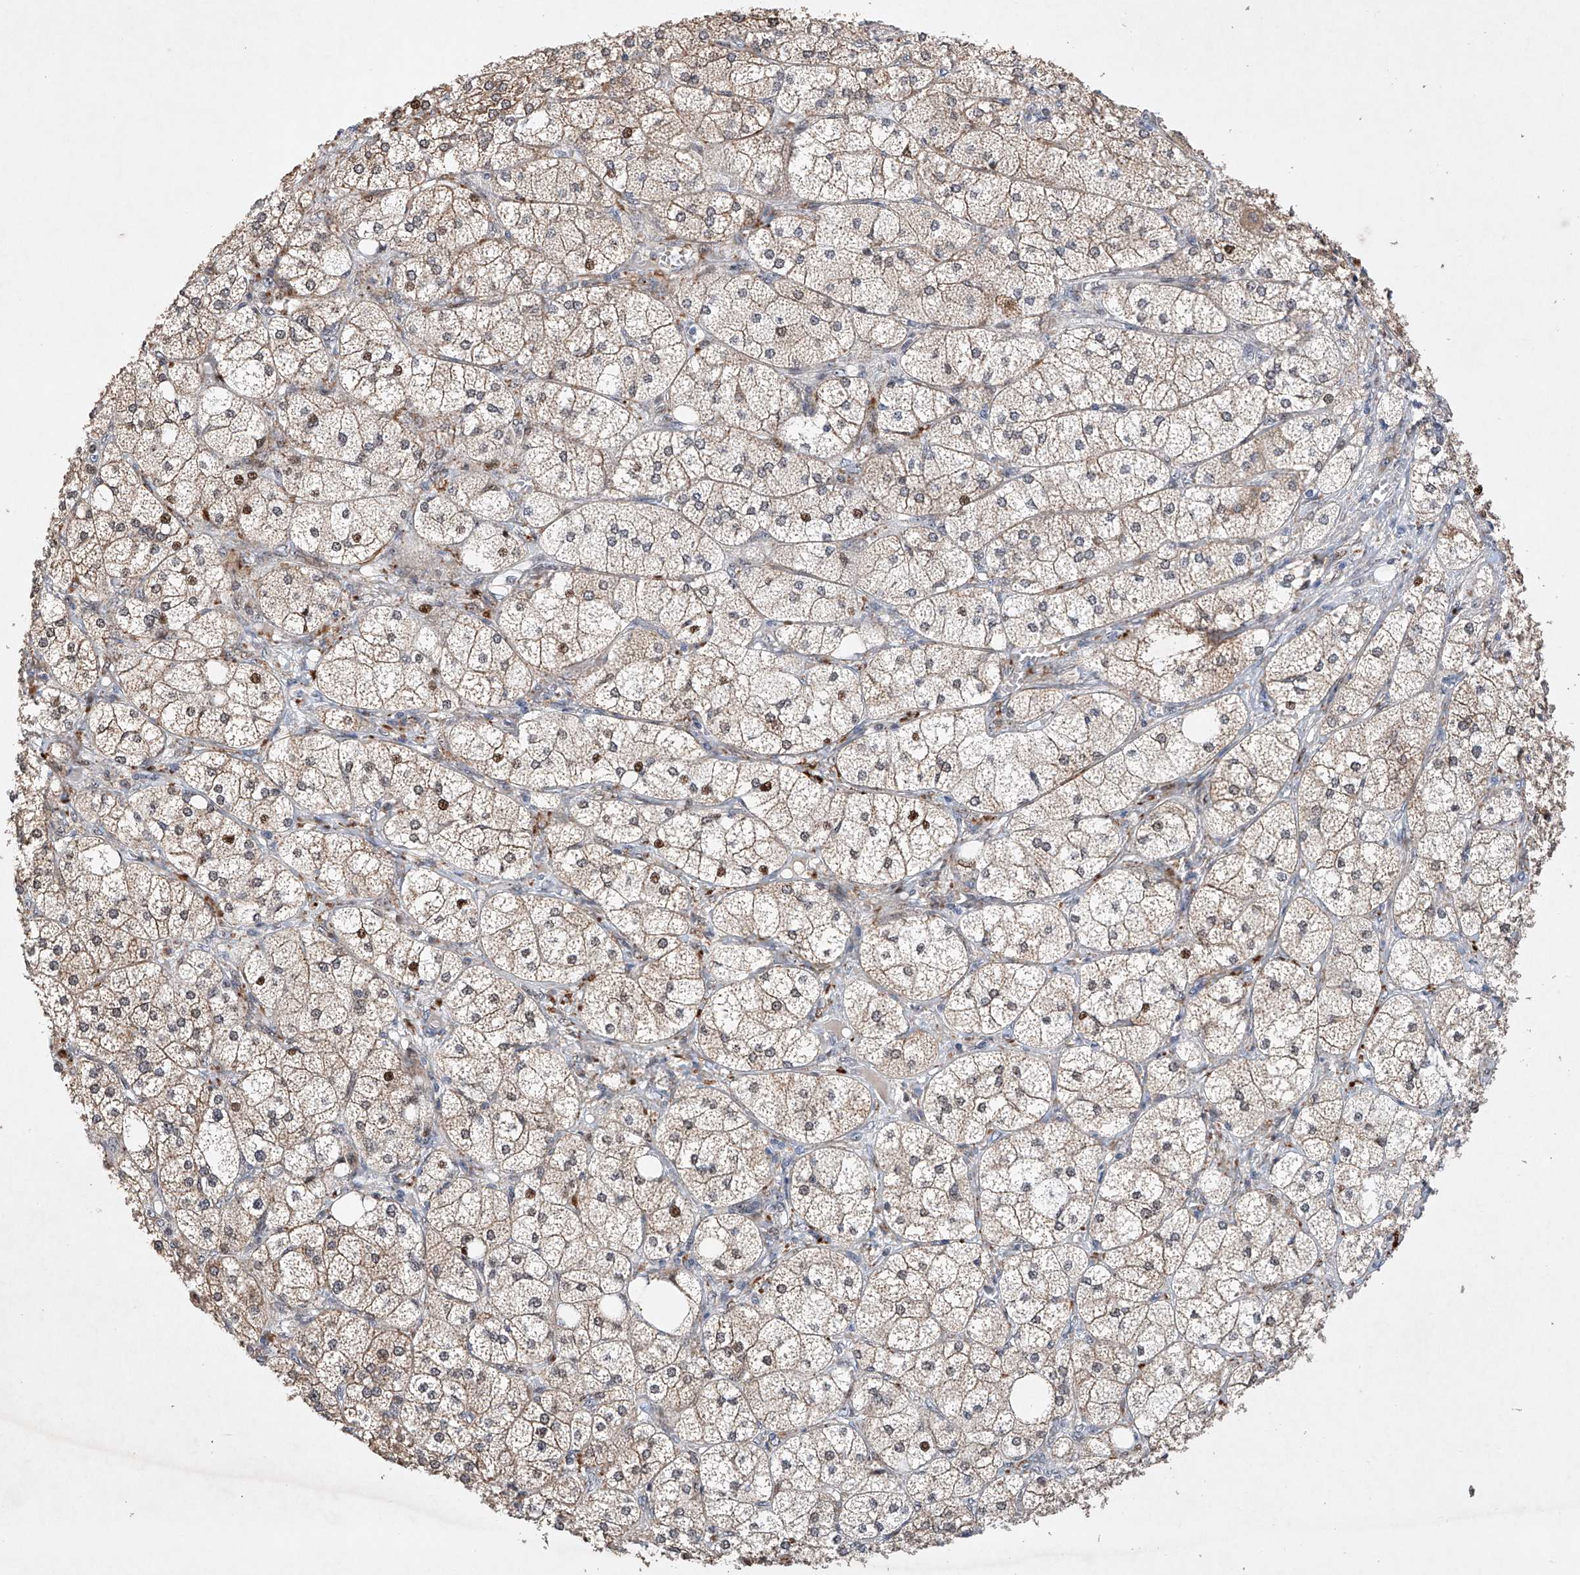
{"staining": {"intensity": "strong", "quantity": "25%-75%", "location": "cytoplasmic/membranous,nuclear"}, "tissue": "adrenal gland", "cell_type": "Glandular cells", "image_type": "normal", "snomed": [{"axis": "morphology", "description": "Normal tissue, NOS"}, {"axis": "topography", "description": "Adrenal gland"}], "caption": "Adrenal gland stained for a protein demonstrates strong cytoplasmic/membranous,nuclear positivity in glandular cells. Immunohistochemistry (ihc) stains the protein in brown and the nuclei are stained blue.", "gene": "AFG1L", "patient": {"sex": "female", "age": 61}}